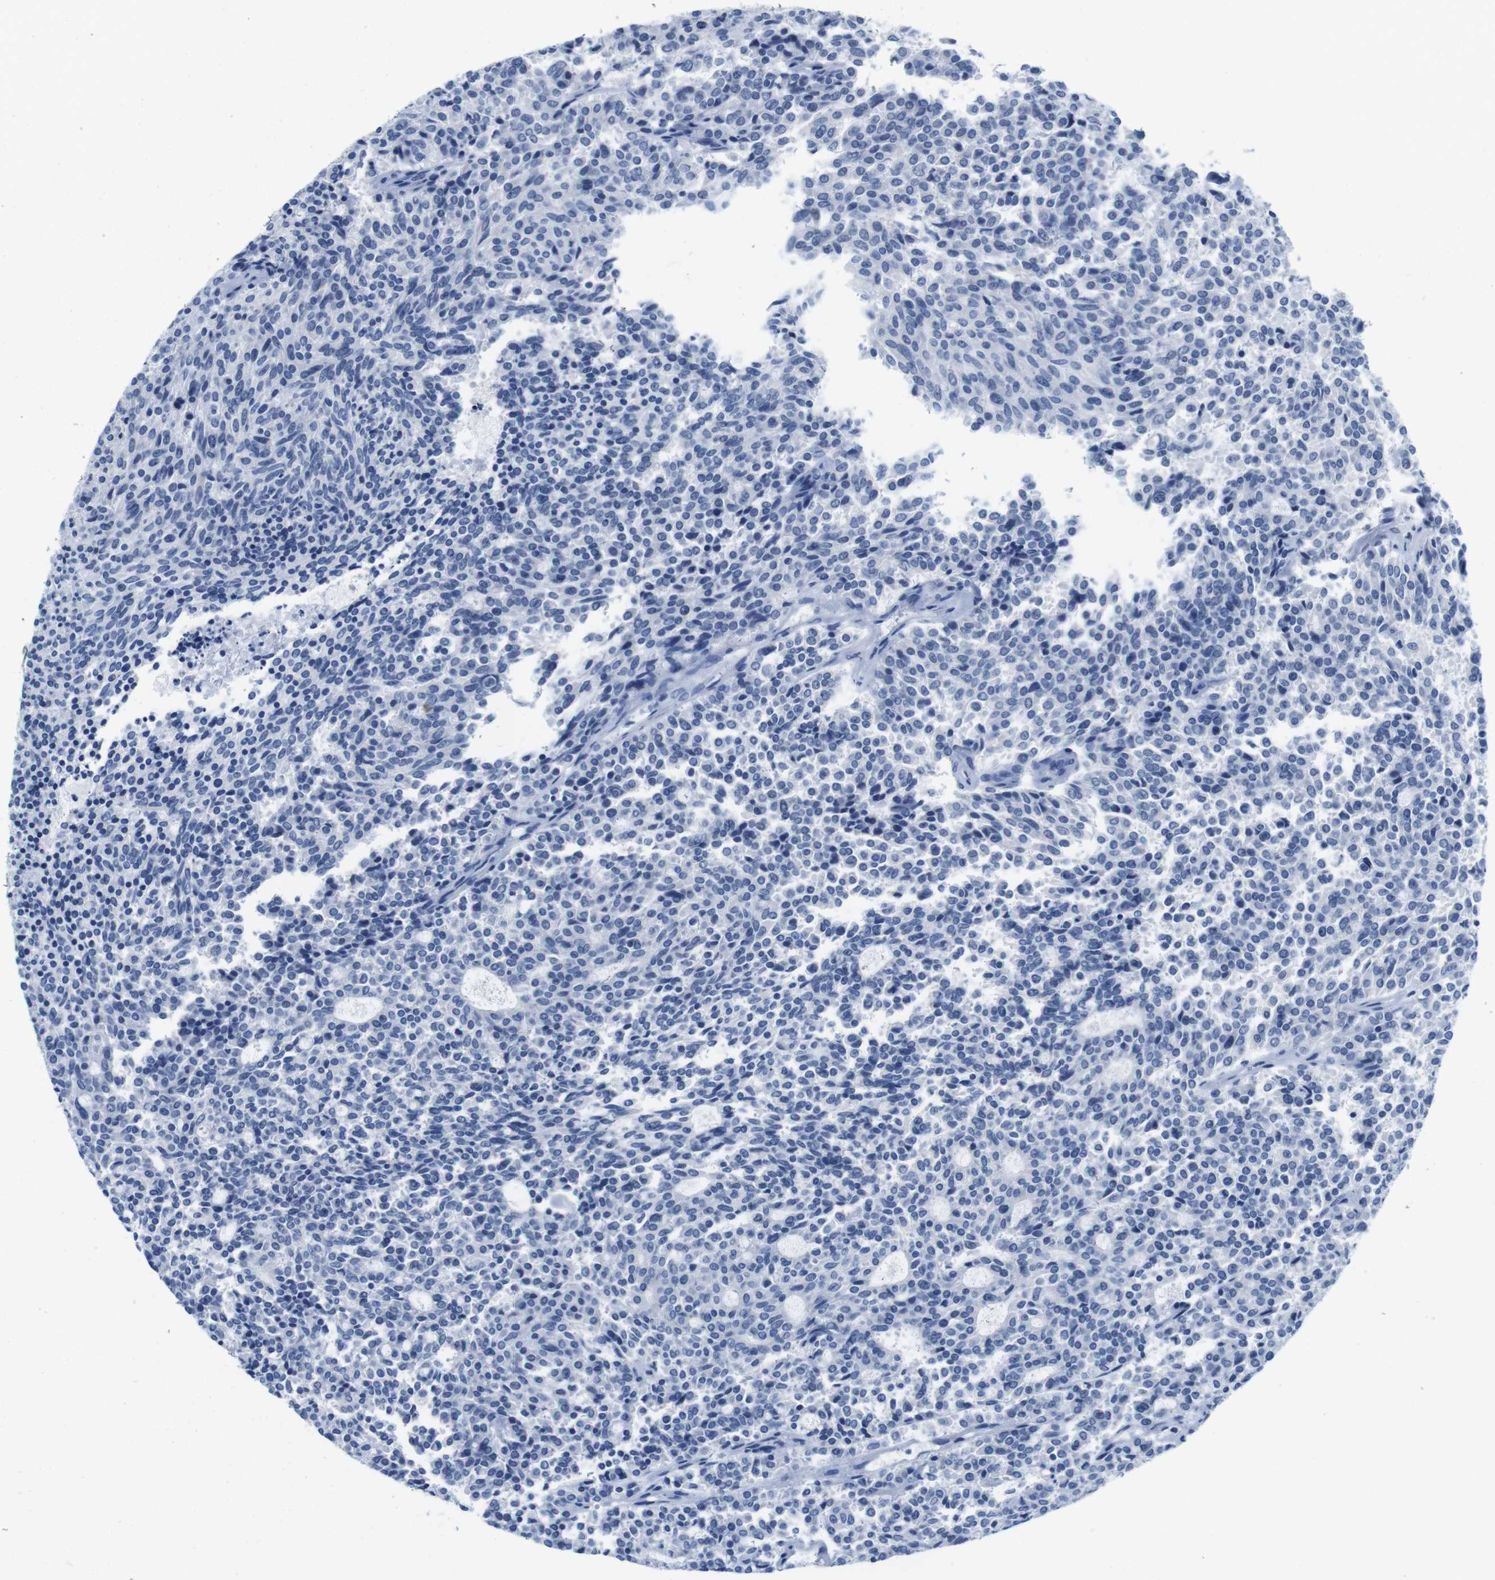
{"staining": {"intensity": "negative", "quantity": "none", "location": "none"}, "tissue": "carcinoid", "cell_type": "Tumor cells", "image_type": "cancer", "snomed": [{"axis": "morphology", "description": "Carcinoid, malignant, NOS"}, {"axis": "topography", "description": "Pancreas"}], "caption": "The photomicrograph exhibits no significant staining in tumor cells of carcinoid (malignant).", "gene": "MAP6", "patient": {"sex": "female", "age": 54}}